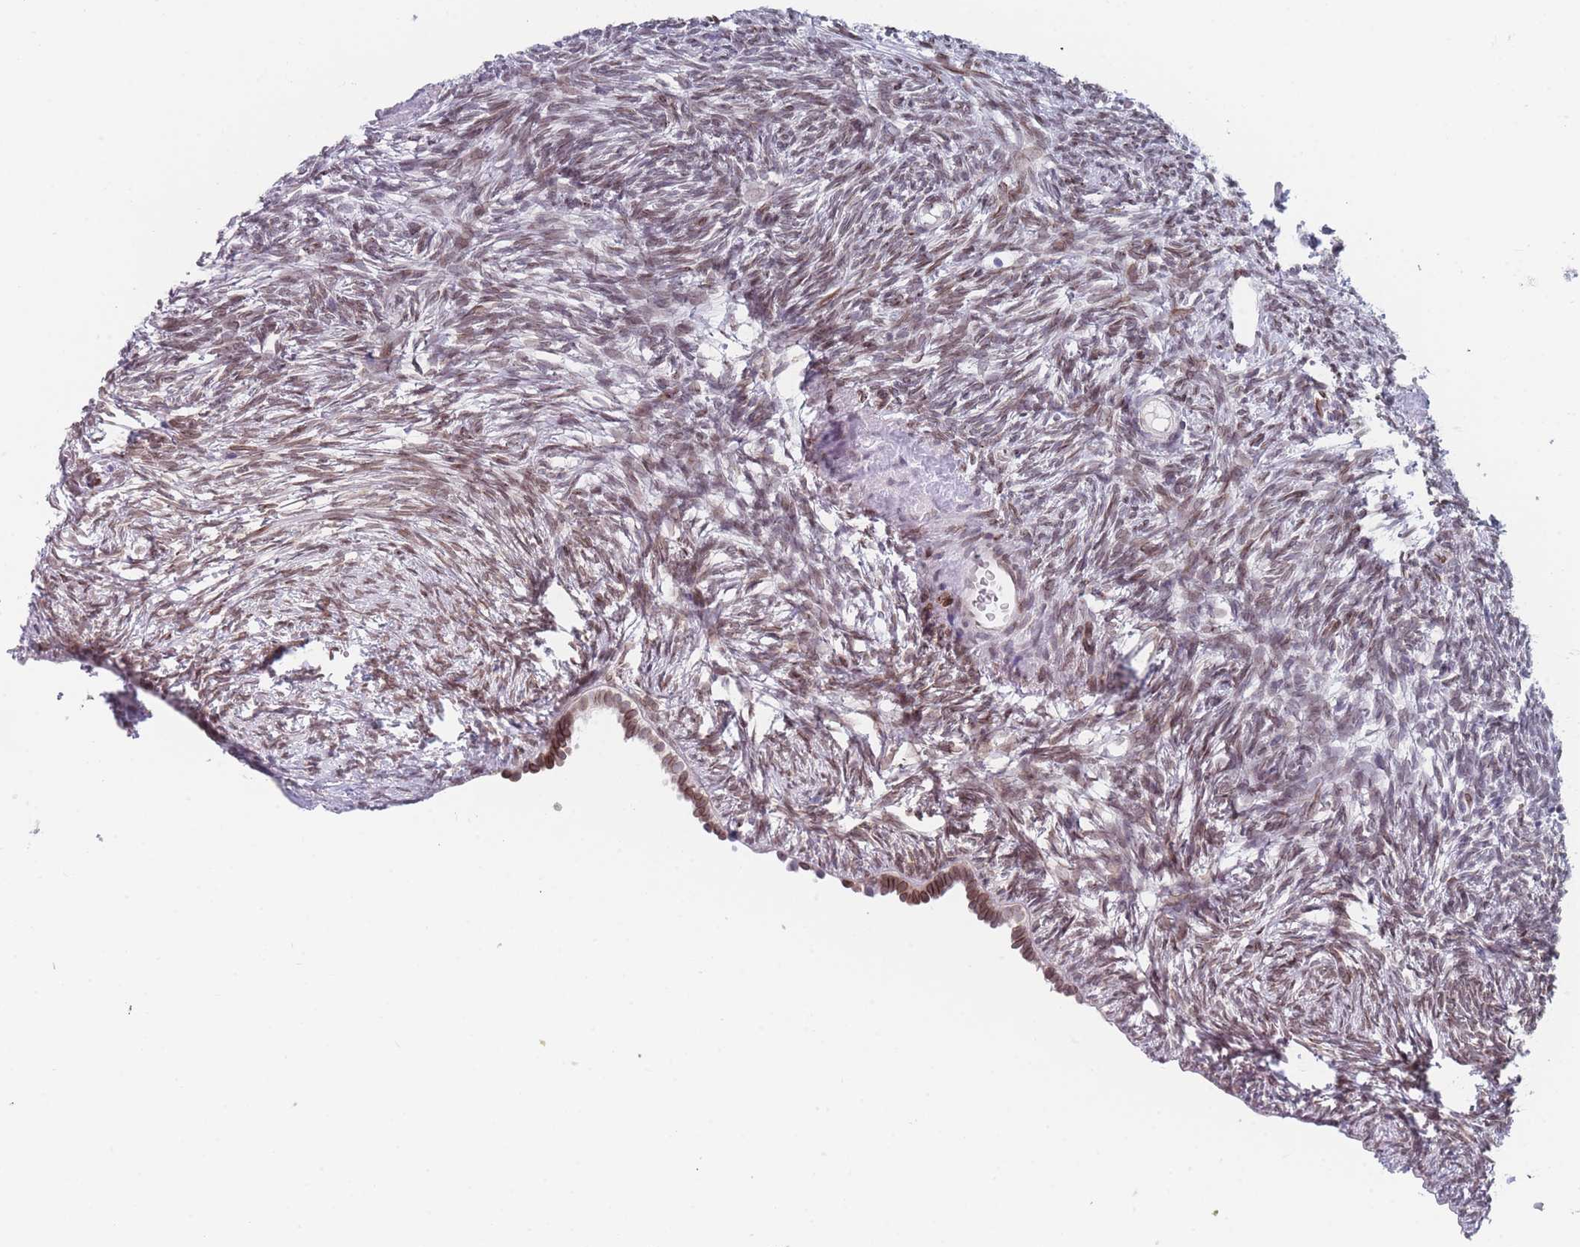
{"staining": {"intensity": "weak", "quantity": "25%-75%", "location": "nuclear"}, "tissue": "ovary", "cell_type": "Follicle cells", "image_type": "normal", "snomed": [{"axis": "morphology", "description": "Normal tissue, NOS"}, {"axis": "topography", "description": "Ovary"}], "caption": "A histopathology image of human ovary stained for a protein displays weak nuclear brown staining in follicle cells. Ihc stains the protein of interest in brown and the nuclei are stained blue.", "gene": "ZBTB1", "patient": {"sex": "female", "age": 51}}